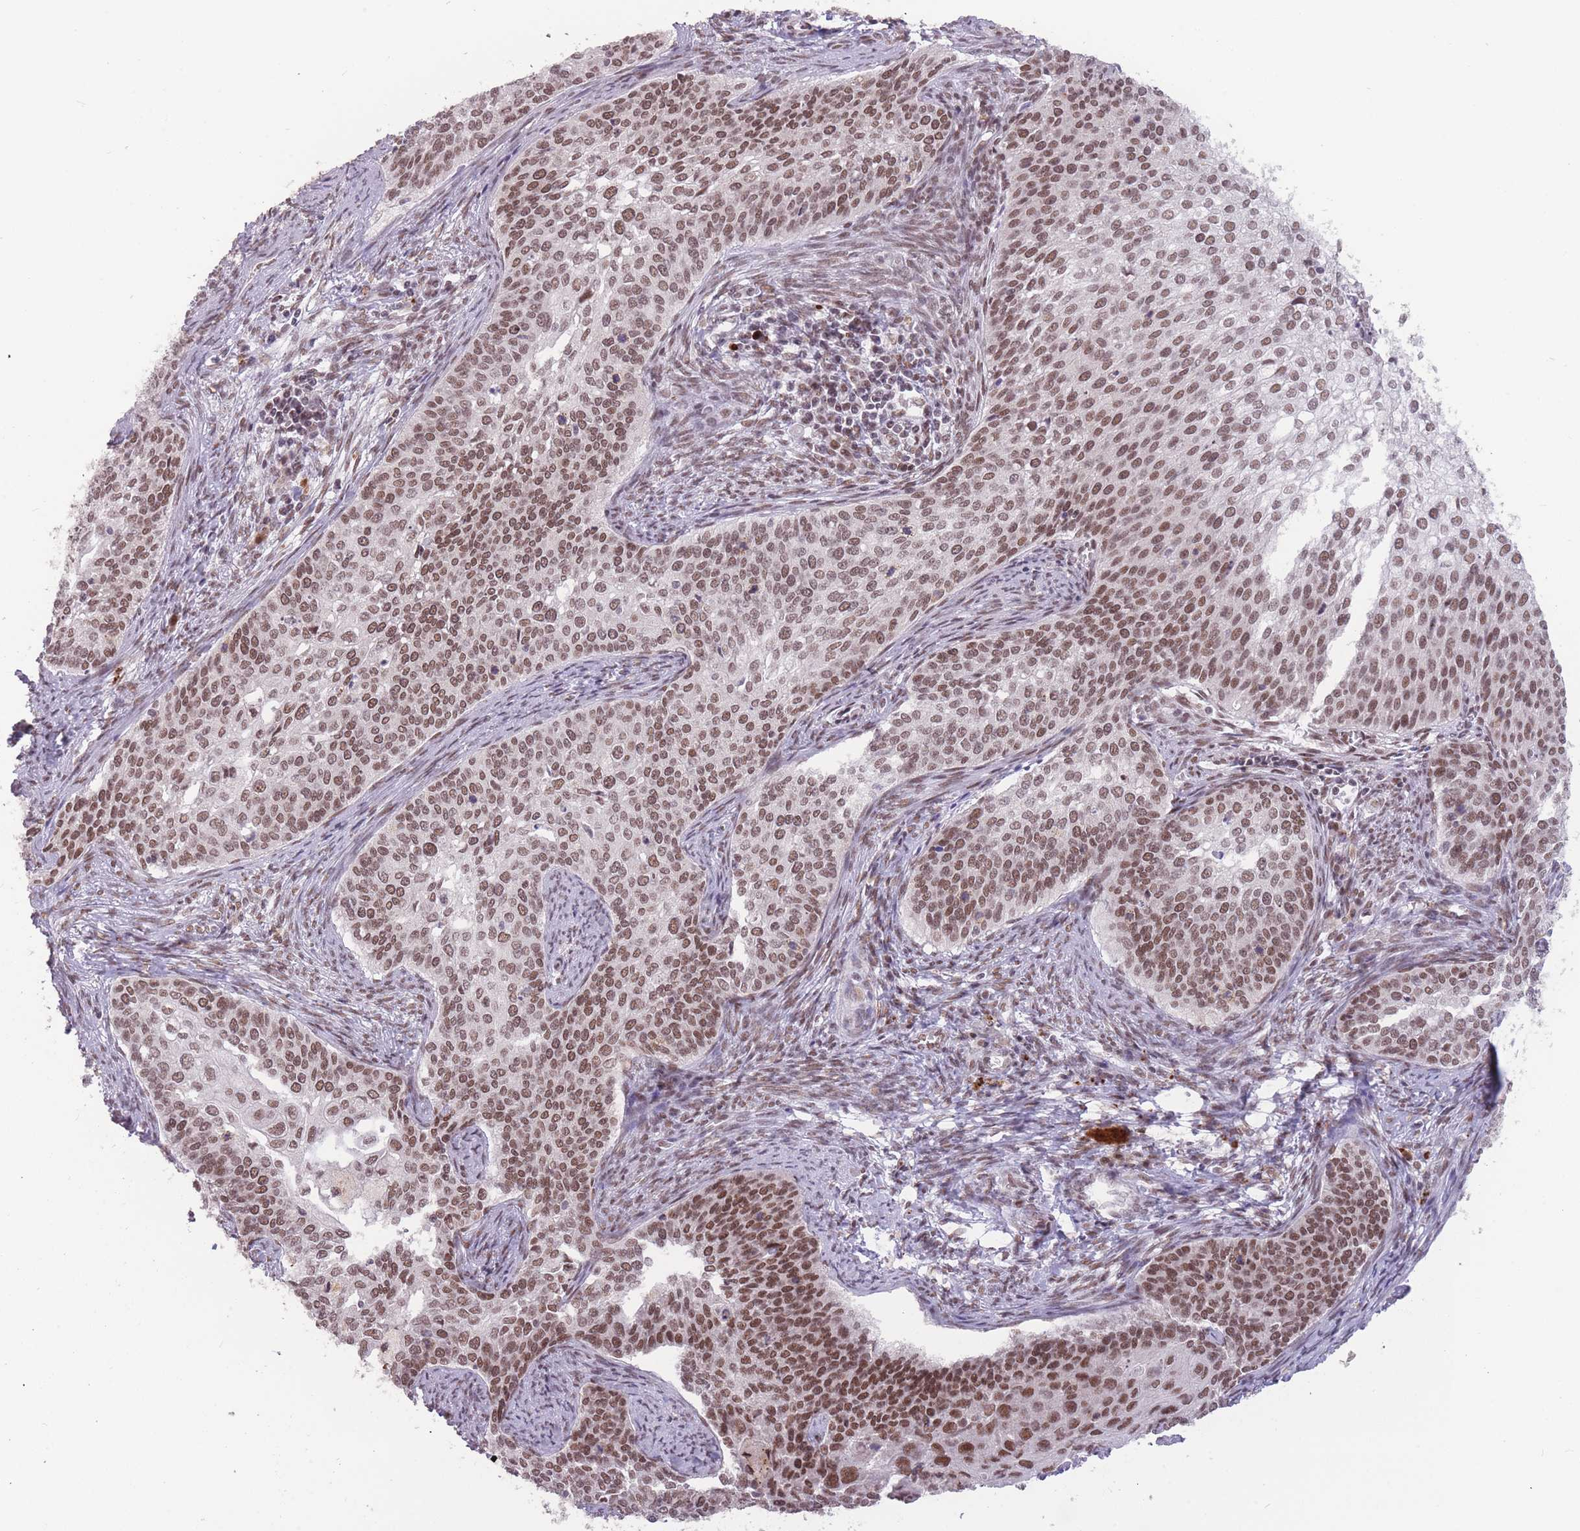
{"staining": {"intensity": "moderate", "quantity": ">75%", "location": "nuclear"}, "tissue": "cervical cancer", "cell_type": "Tumor cells", "image_type": "cancer", "snomed": [{"axis": "morphology", "description": "Squamous cell carcinoma, NOS"}, {"axis": "topography", "description": "Cervix"}], "caption": "Cervical cancer (squamous cell carcinoma) was stained to show a protein in brown. There is medium levels of moderate nuclear staining in approximately >75% of tumor cells.", "gene": "HNRNPUL1", "patient": {"sex": "female", "age": 44}}